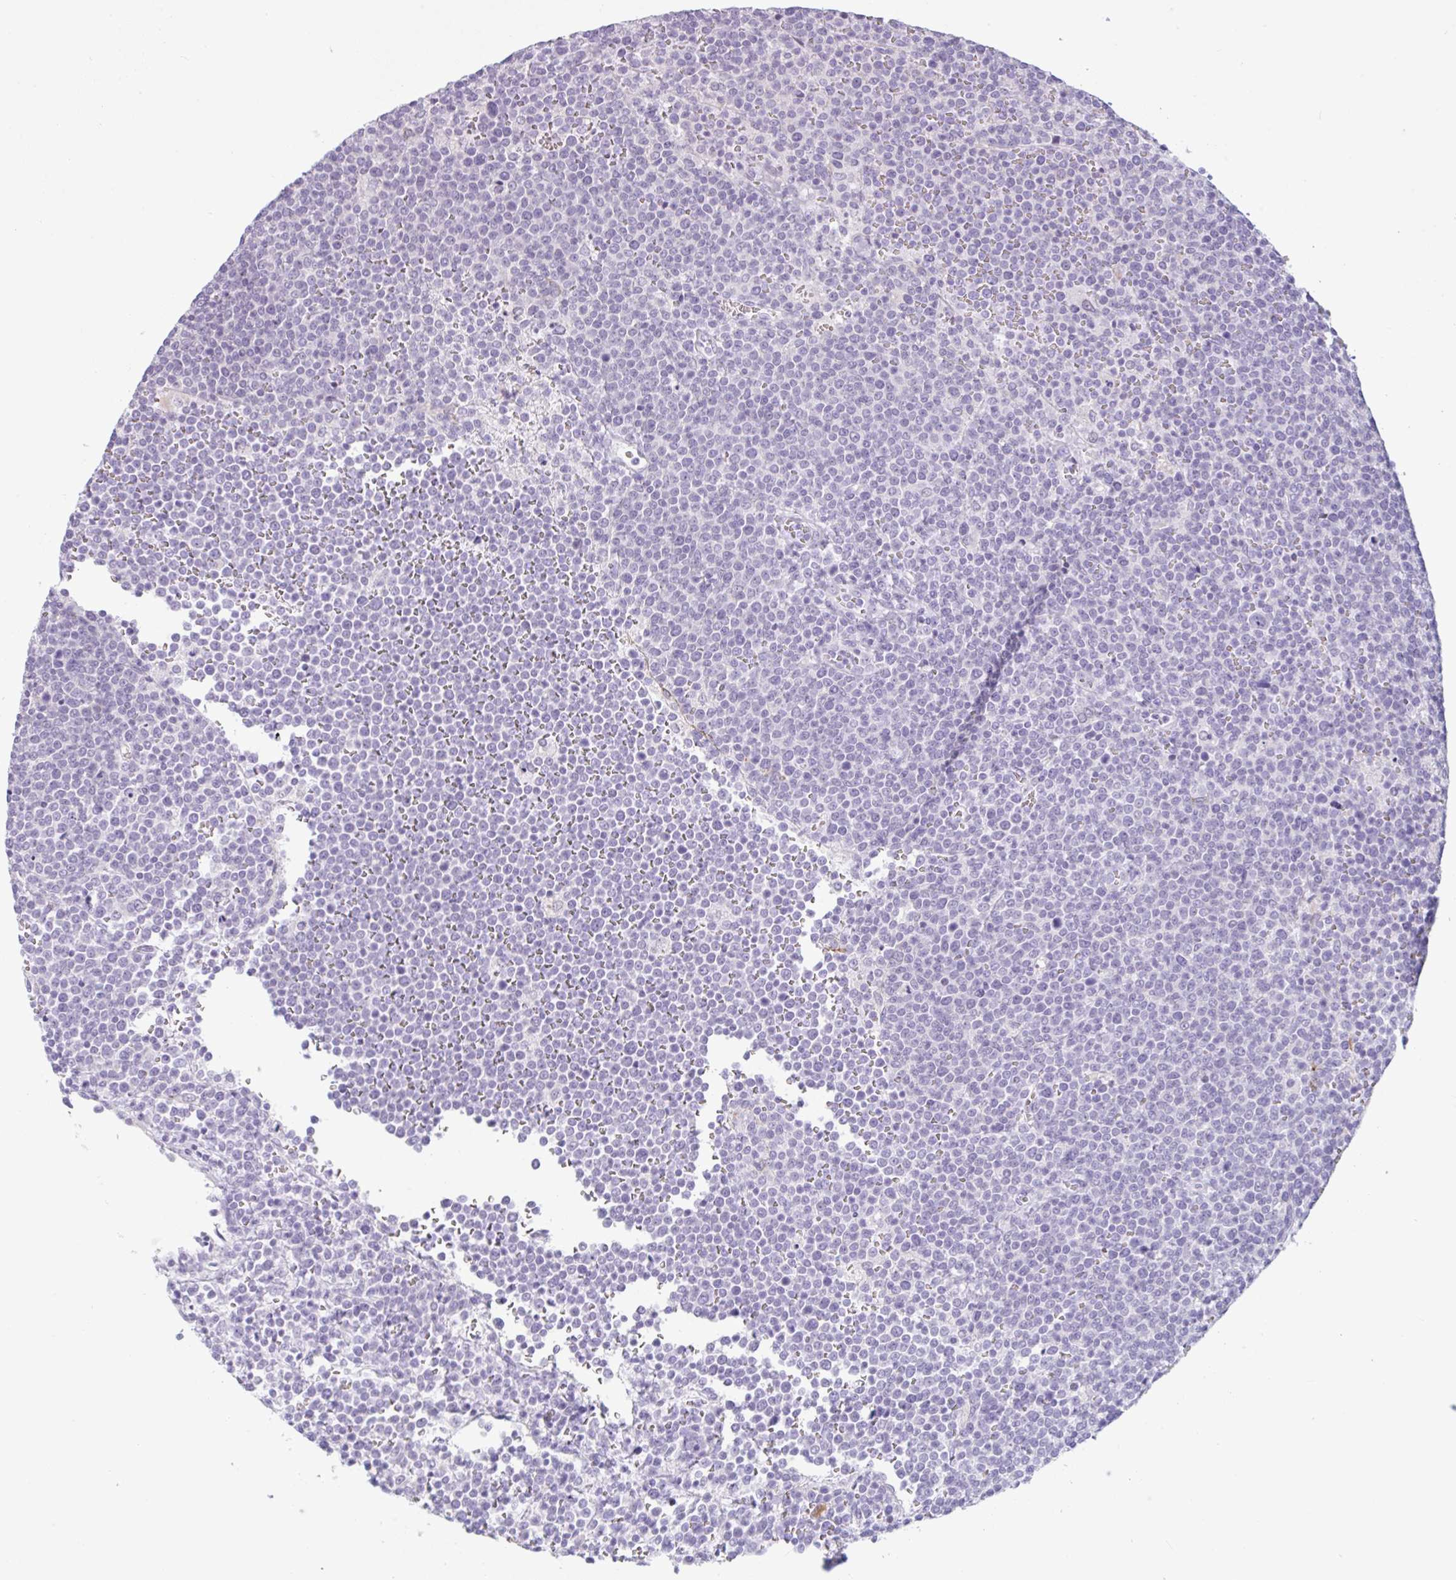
{"staining": {"intensity": "negative", "quantity": "none", "location": "none"}, "tissue": "lymphoma", "cell_type": "Tumor cells", "image_type": "cancer", "snomed": [{"axis": "morphology", "description": "Malignant lymphoma, non-Hodgkin's type, High grade"}, {"axis": "topography", "description": "Lymph node"}], "caption": "A micrograph of human high-grade malignant lymphoma, non-Hodgkin's type is negative for staining in tumor cells.", "gene": "CTSE", "patient": {"sex": "male", "age": 61}}